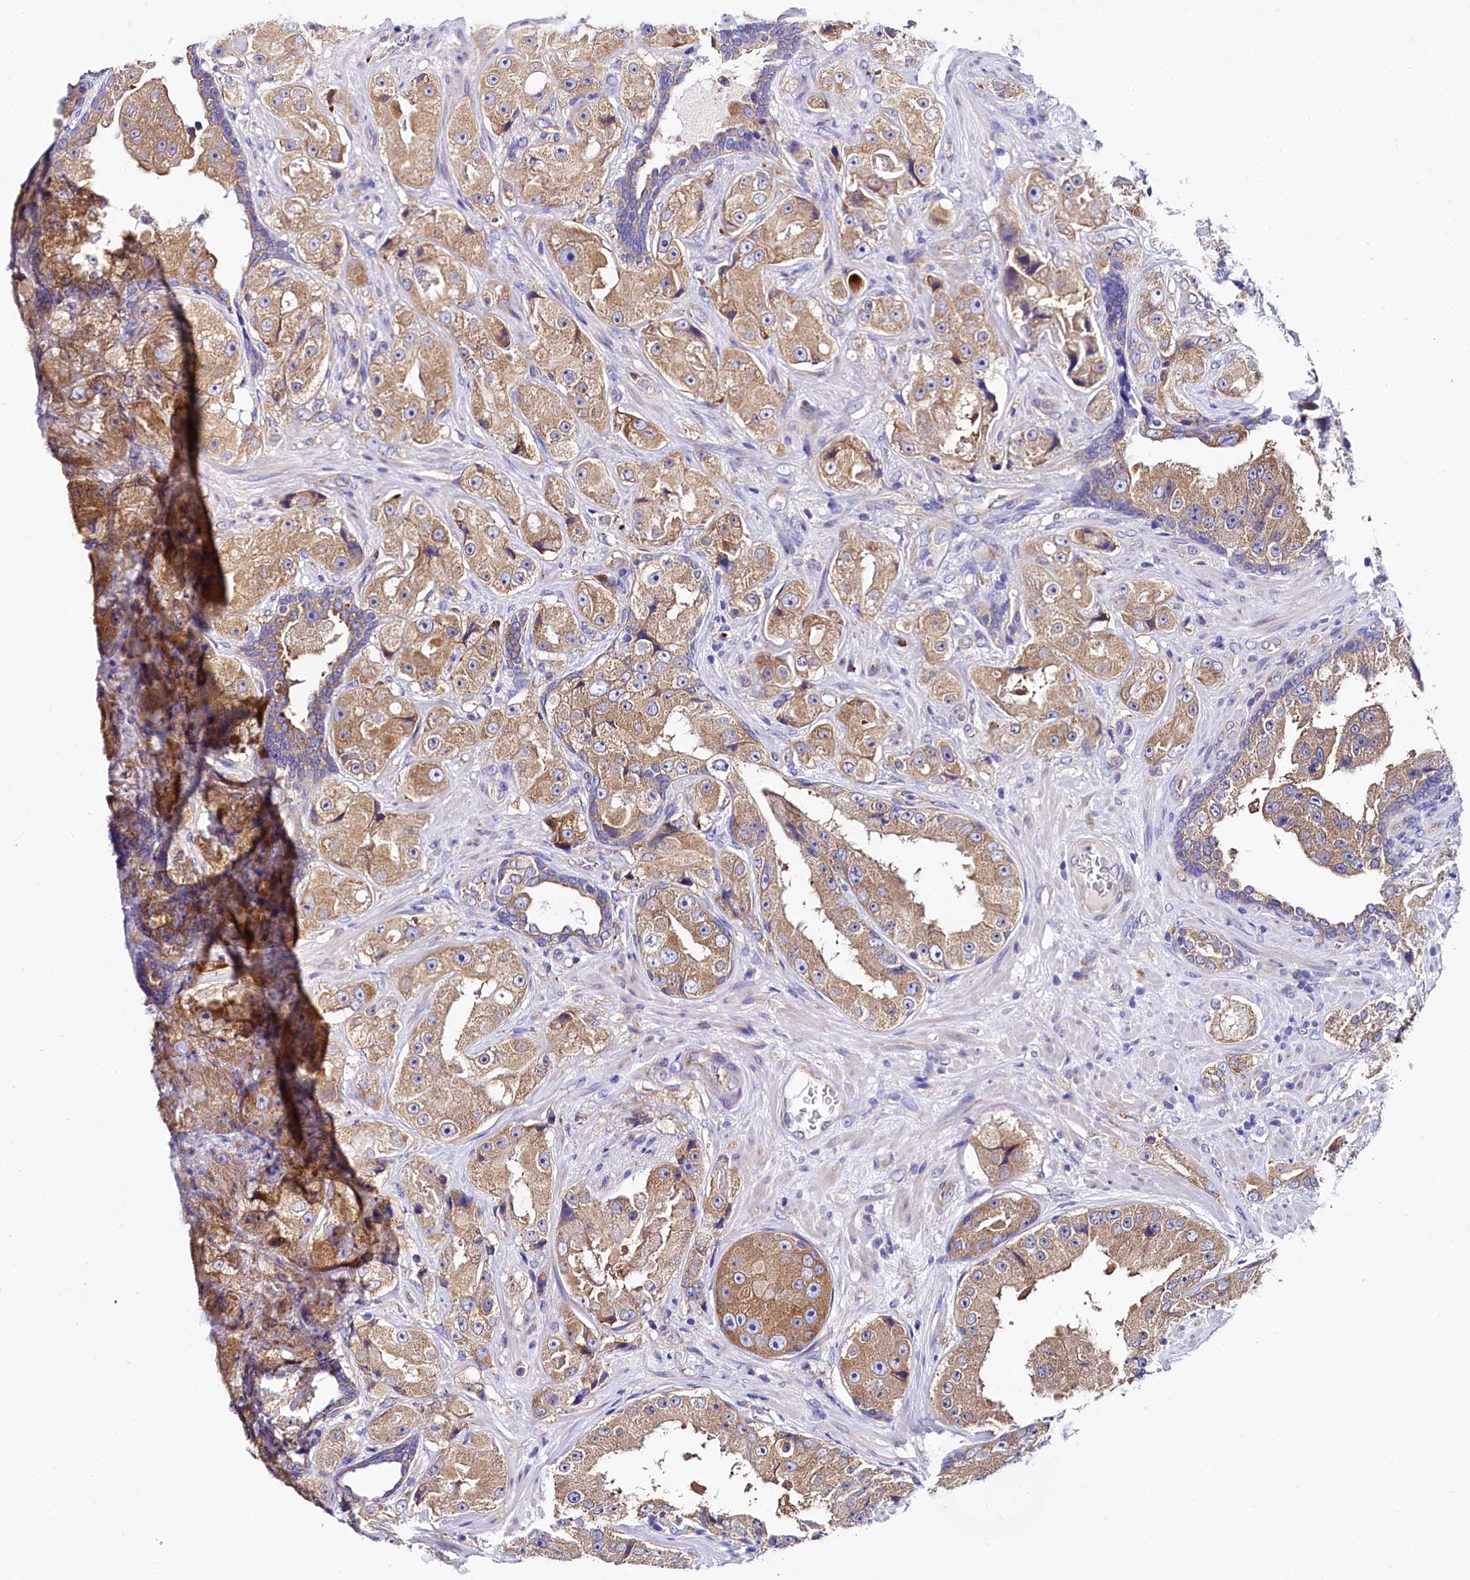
{"staining": {"intensity": "moderate", "quantity": ">75%", "location": "cytoplasmic/membranous"}, "tissue": "prostate cancer", "cell_type": "Tumor cells", "image_type": "cancer", "snomed": [{"axis": "morphology", "description": "Adenocarcinoma, High grade"}, {"axis": "topography", "description": "Prostate"}], "caption": "A high-resolution image shows immunohistochemistry (IHC) staining of adenocarcinoma (high-grade) (prostate), which shows moderate cytoplasmic/membranous staining in about >75% of tumor cells.", "gene": "QARS1", "patient": {"sex": "male", "age": 73}}